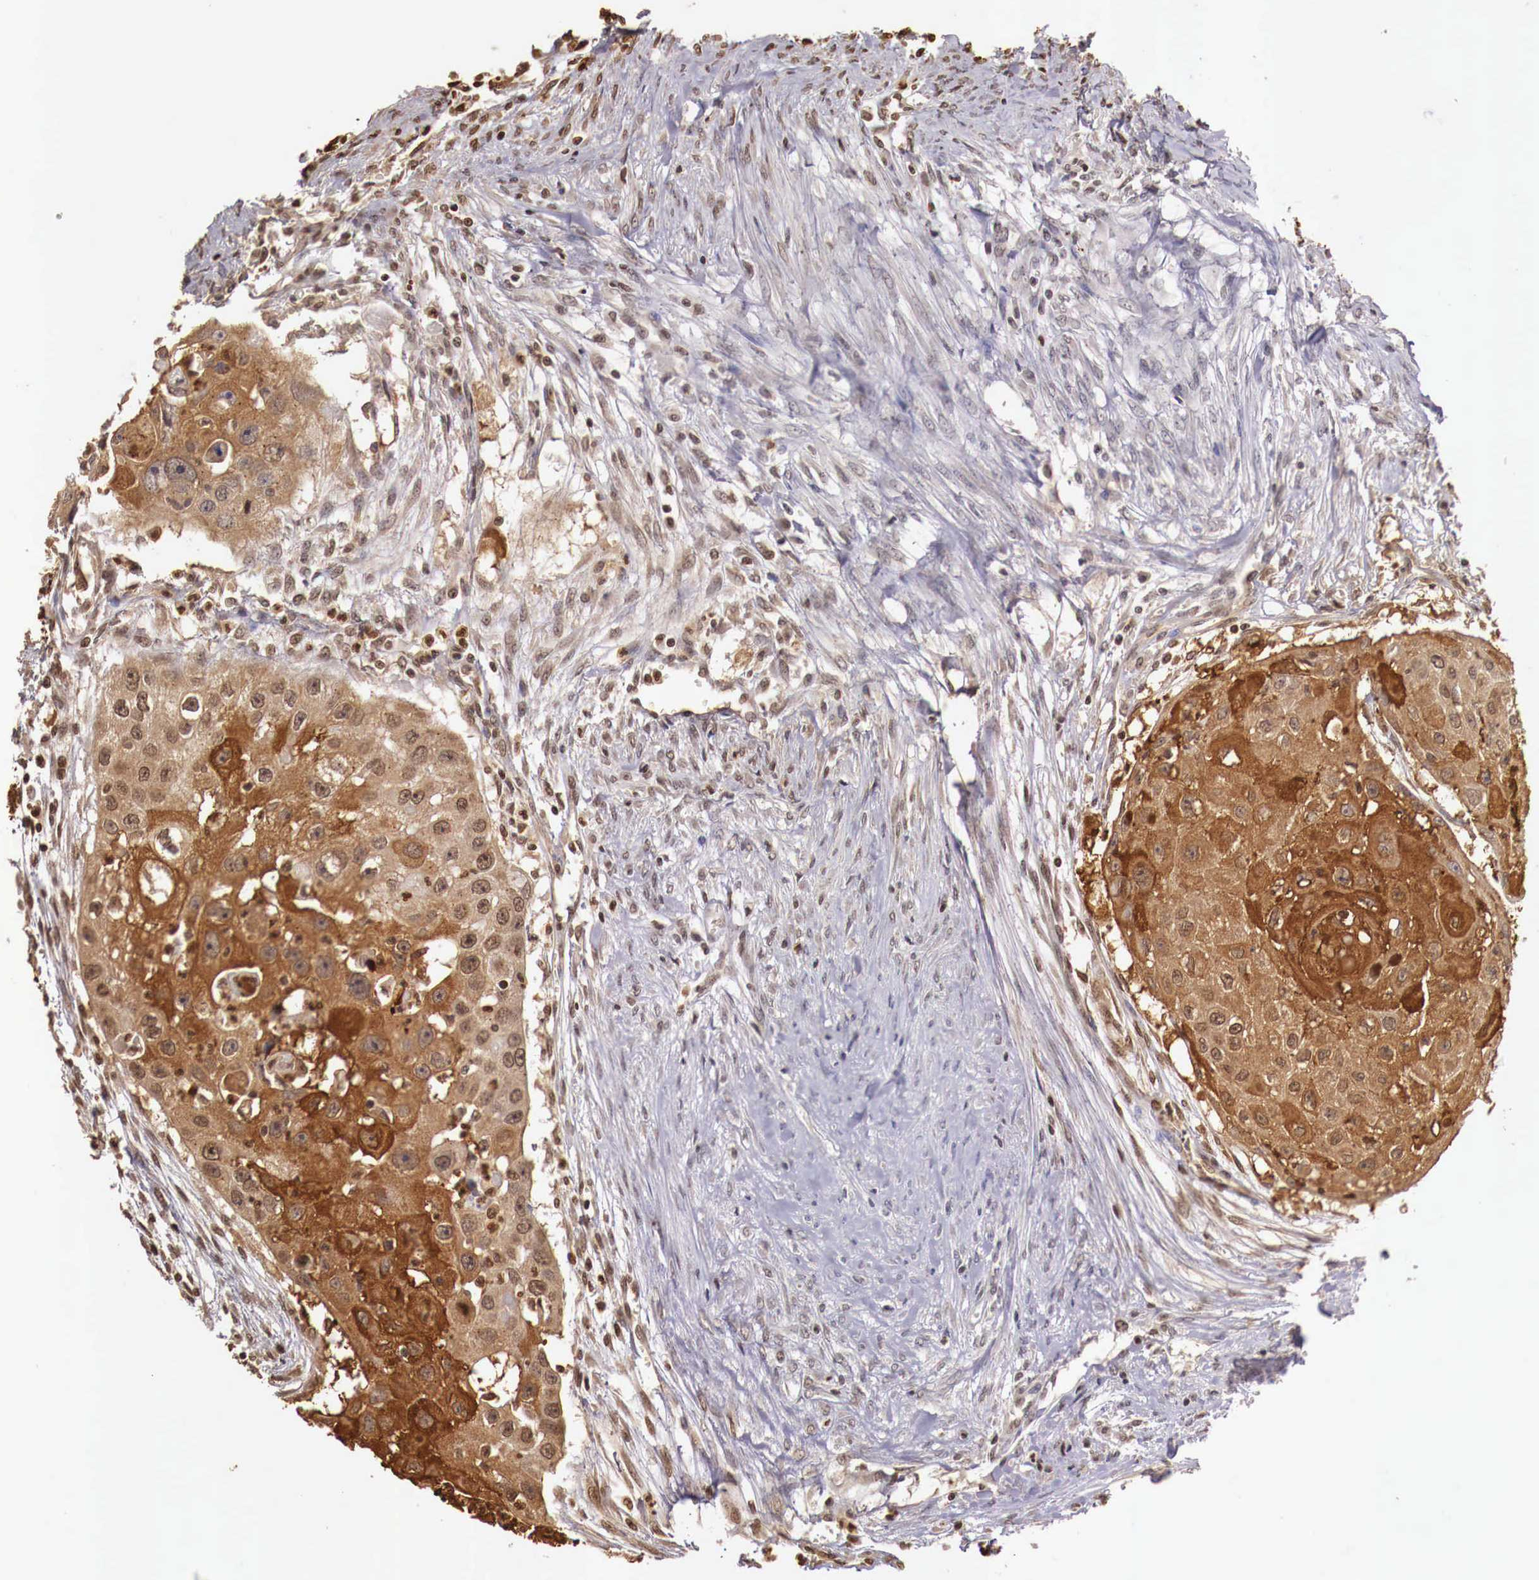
{"staining": {"intensity": "strong", "quantity": ">75%", "location": "cytoplasmic/membranous"}, "tissue": "head and neck cancer", "cell_type": "Tumor cells", "image_type": "cancer", "snomed": [{"axis": "morphology", "description": "Squamous cell carcinoma, NOS"}, {"axis": "topography", "description": "Head-Neck"}], "caption": "Head and neck cancer (squamous cell carcinoma) stained with immunohistochemistry (IHC) reveals strong cytoplasmic/membranous staining in about >75% of tumor cells.", "gene": "PITPNA", "patient": {"sex": "male", "age": 64}}